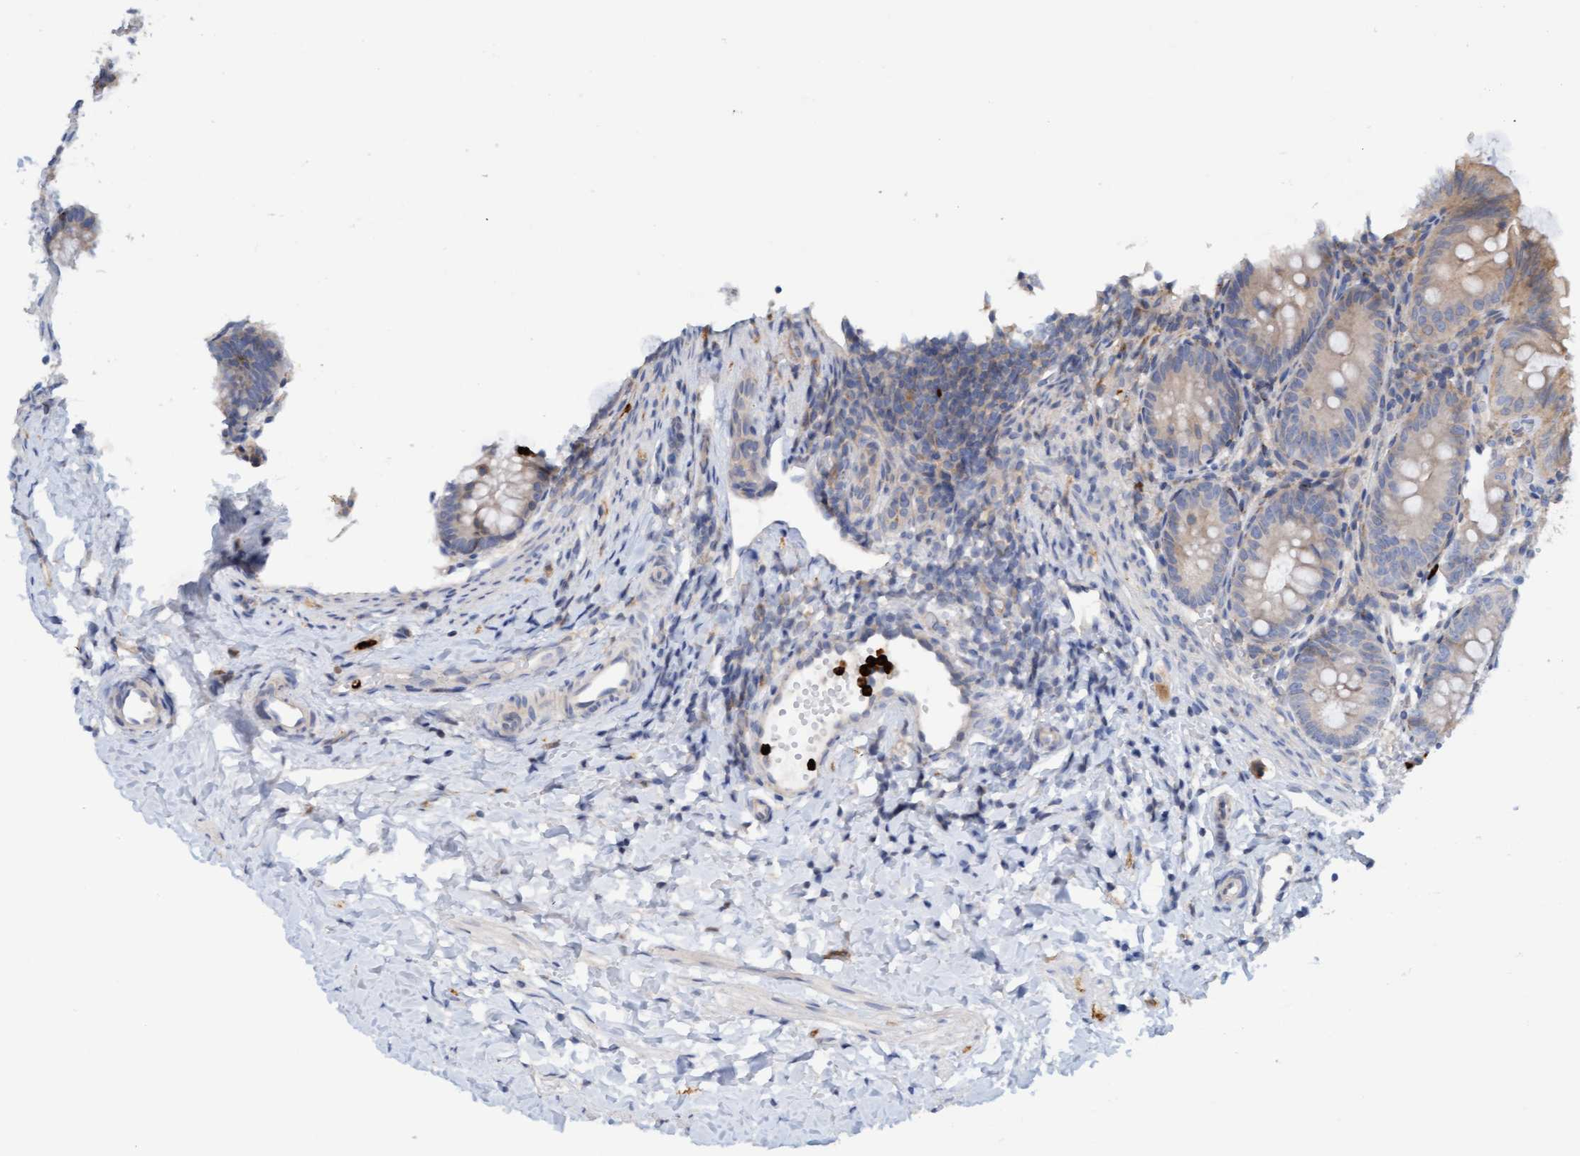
{"staining": {"intensity": "weak", "quantity": ">75%", "location": "cytoplasmic/membranous"}, "tissue": "appendix", "cell_type": "Glandular cells", "image_type": "normal", "snomed": [{"axis": "morphology", "description": "Normal tissue, NOS"}, {"axis": "topography", "description": "Appendix"}], "caption": "Protein staining shows weak cytoplasmic/membranous staining in approximately >75% of glandular cells in normal appendix.", "gene": "MMP8", "patient": {"sex": "male", "age": 1}}